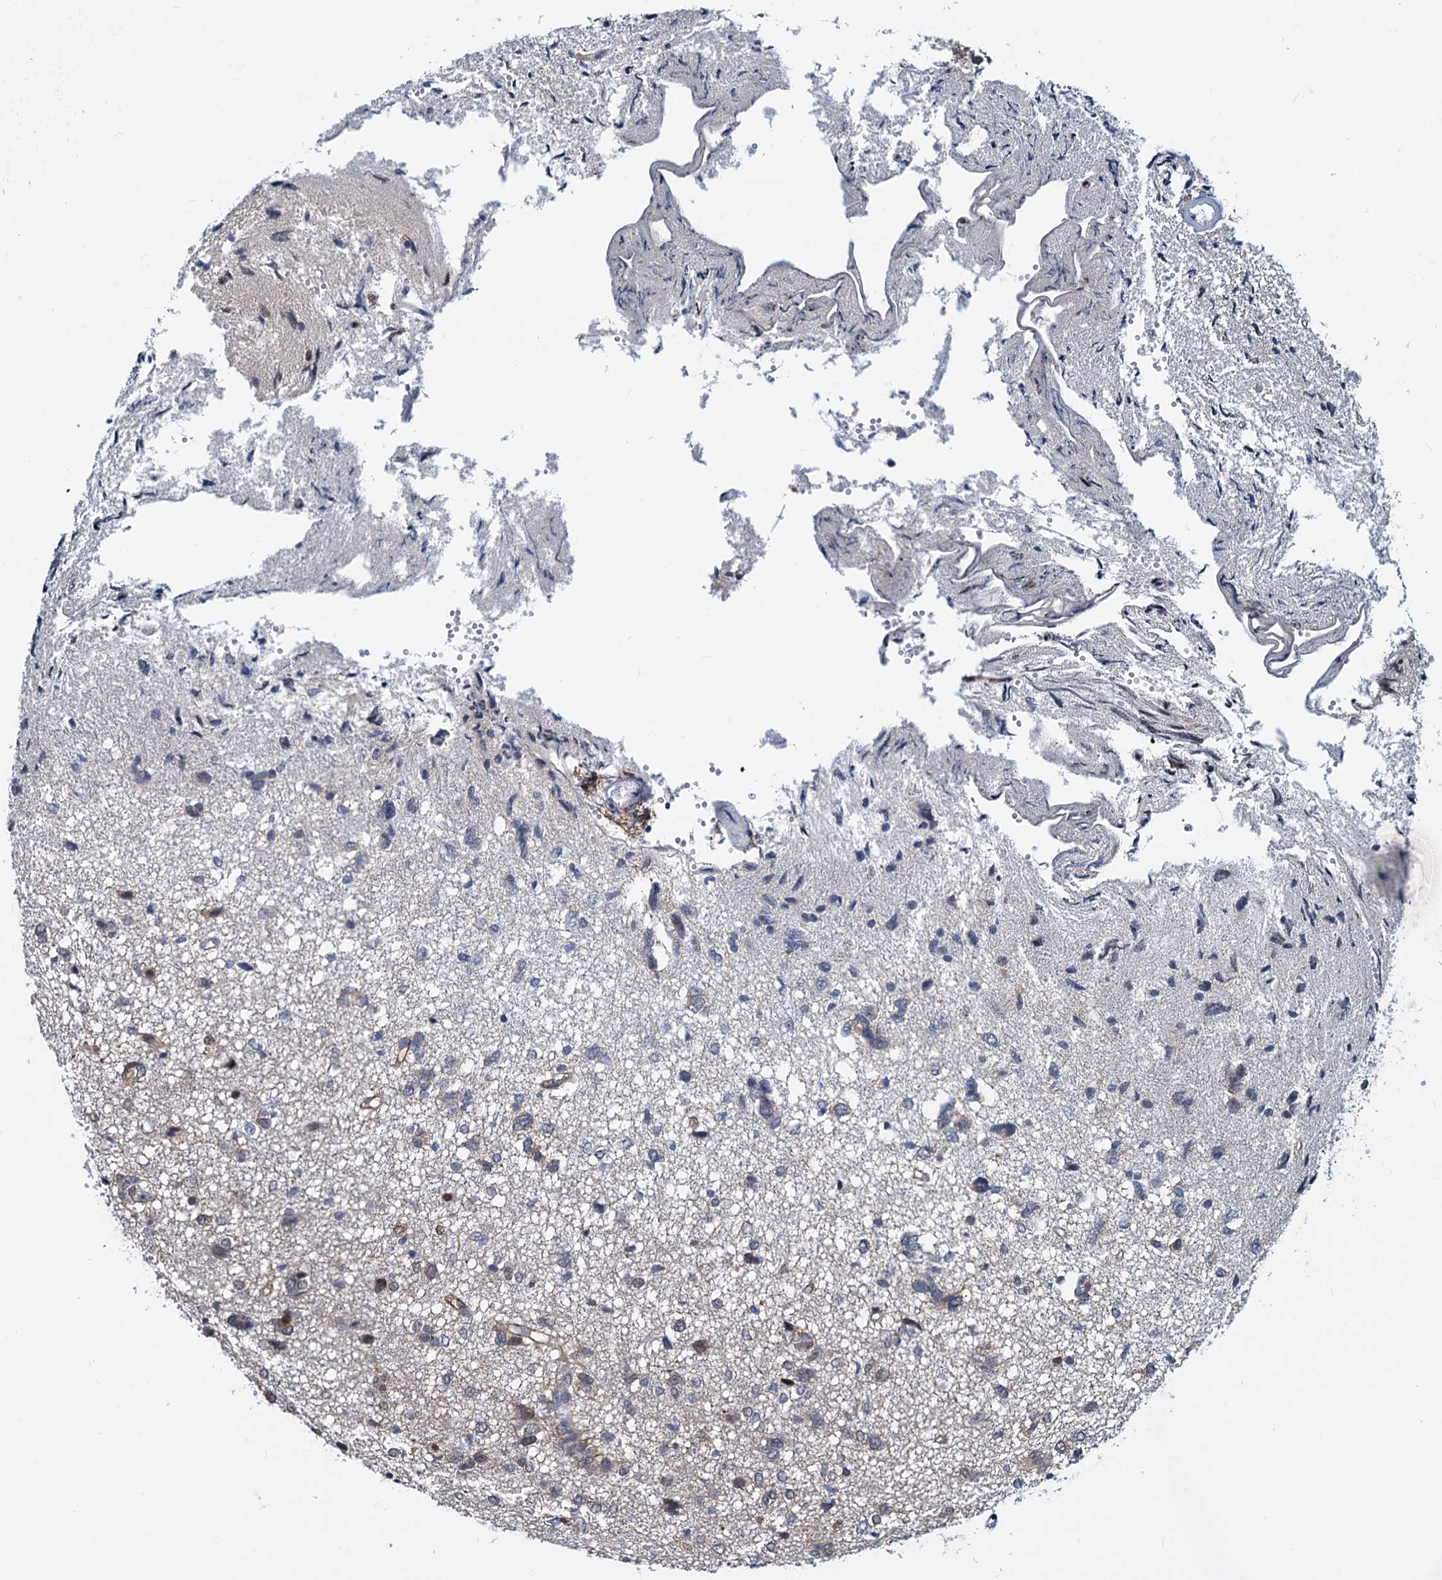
{"staining": {"intensity": "moderate", "quantity": "<25%", "location": "nuclear"}, "tissue": "glioma", "cell_type": "Tumor cells", "image_type": "cancer", "snomed": [{"axis": "morphology", "description": "Glioma, malignant, High grade"}, {"axis": "topography", "description": "Brain"}], "caption": "The image displays staining of glioma, revealing moderate nuclear protein expression (brown color) within tumor cells.", "gene": "PTGES3", "patient": {"sex": "female", "age": 59}}